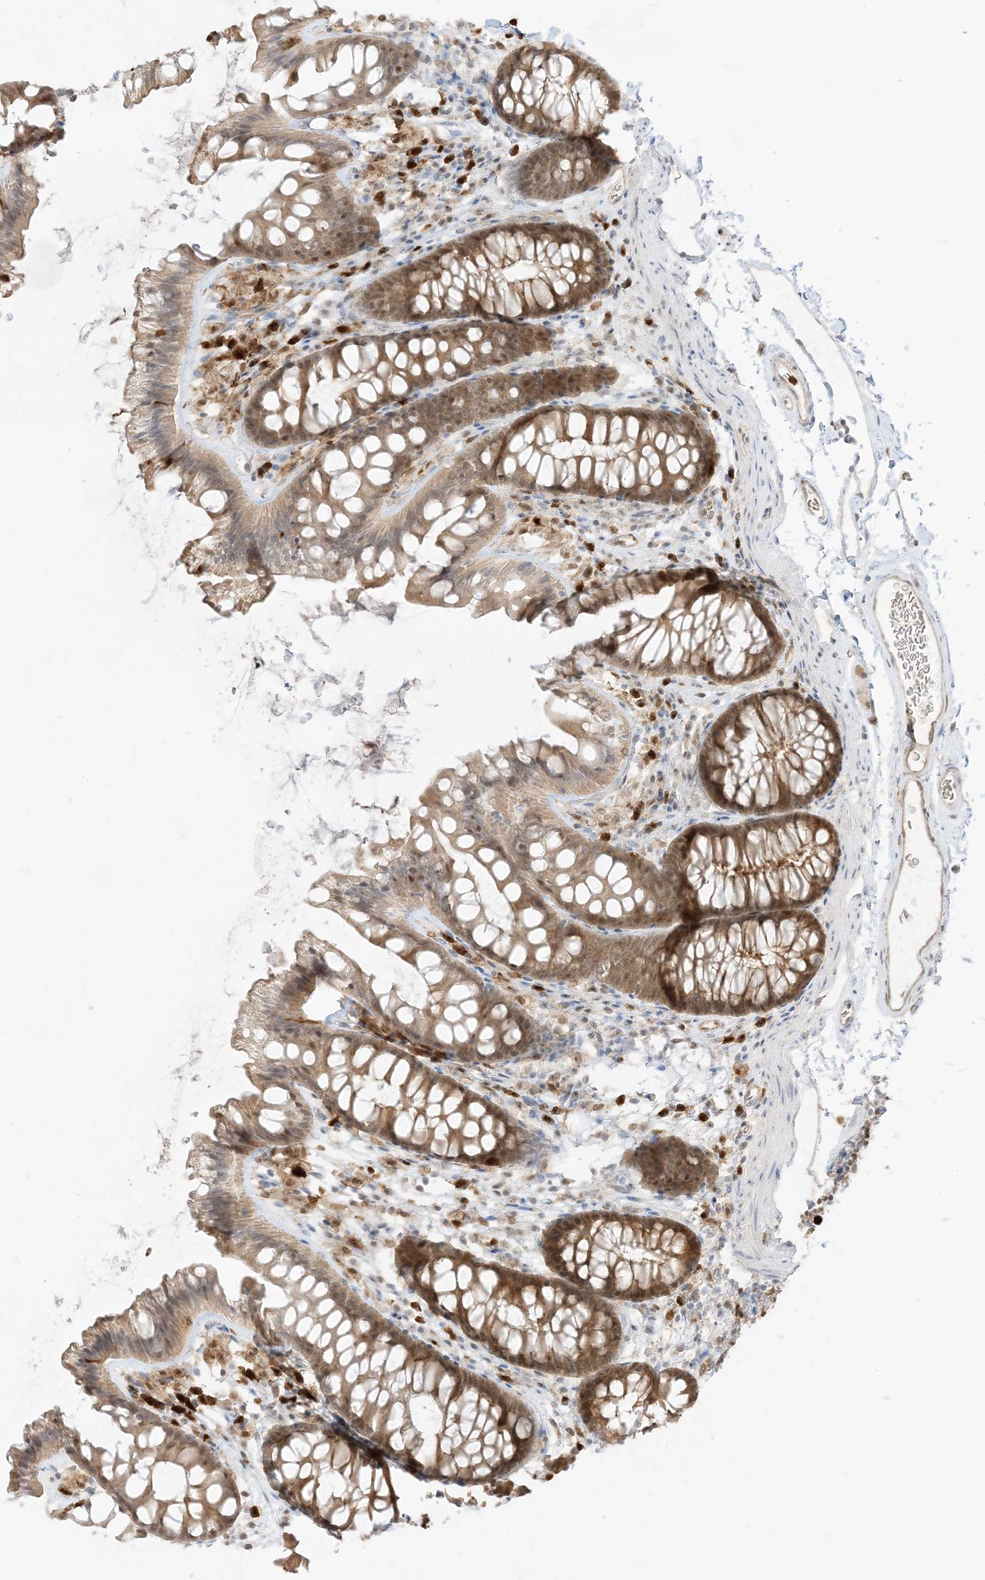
{"staining": {"intensity": "weak", "quantity": ">75%", "location": "cytoplasmic/membranous"}, "tissue": "colon", "cell_type": "Endothelial cells", "image_type": "normal", "snomed": [{"axis": "morphology", "description": "Normal tissue, NOS"}, {"axis": "topography", "description": "Colon"}], "caption": "Immunohistochemical staining of normal colon exhibits >75% levels of weak cytoplasmic/membranous protein positivity in approximately >75% of endothelial cells. Using DAB (brown) and hematoxylin (blue) stains, captured at high magnification using brightfield microscopy.", "gene": "GCA", "patient": {"sex": "female", "age": 62}}